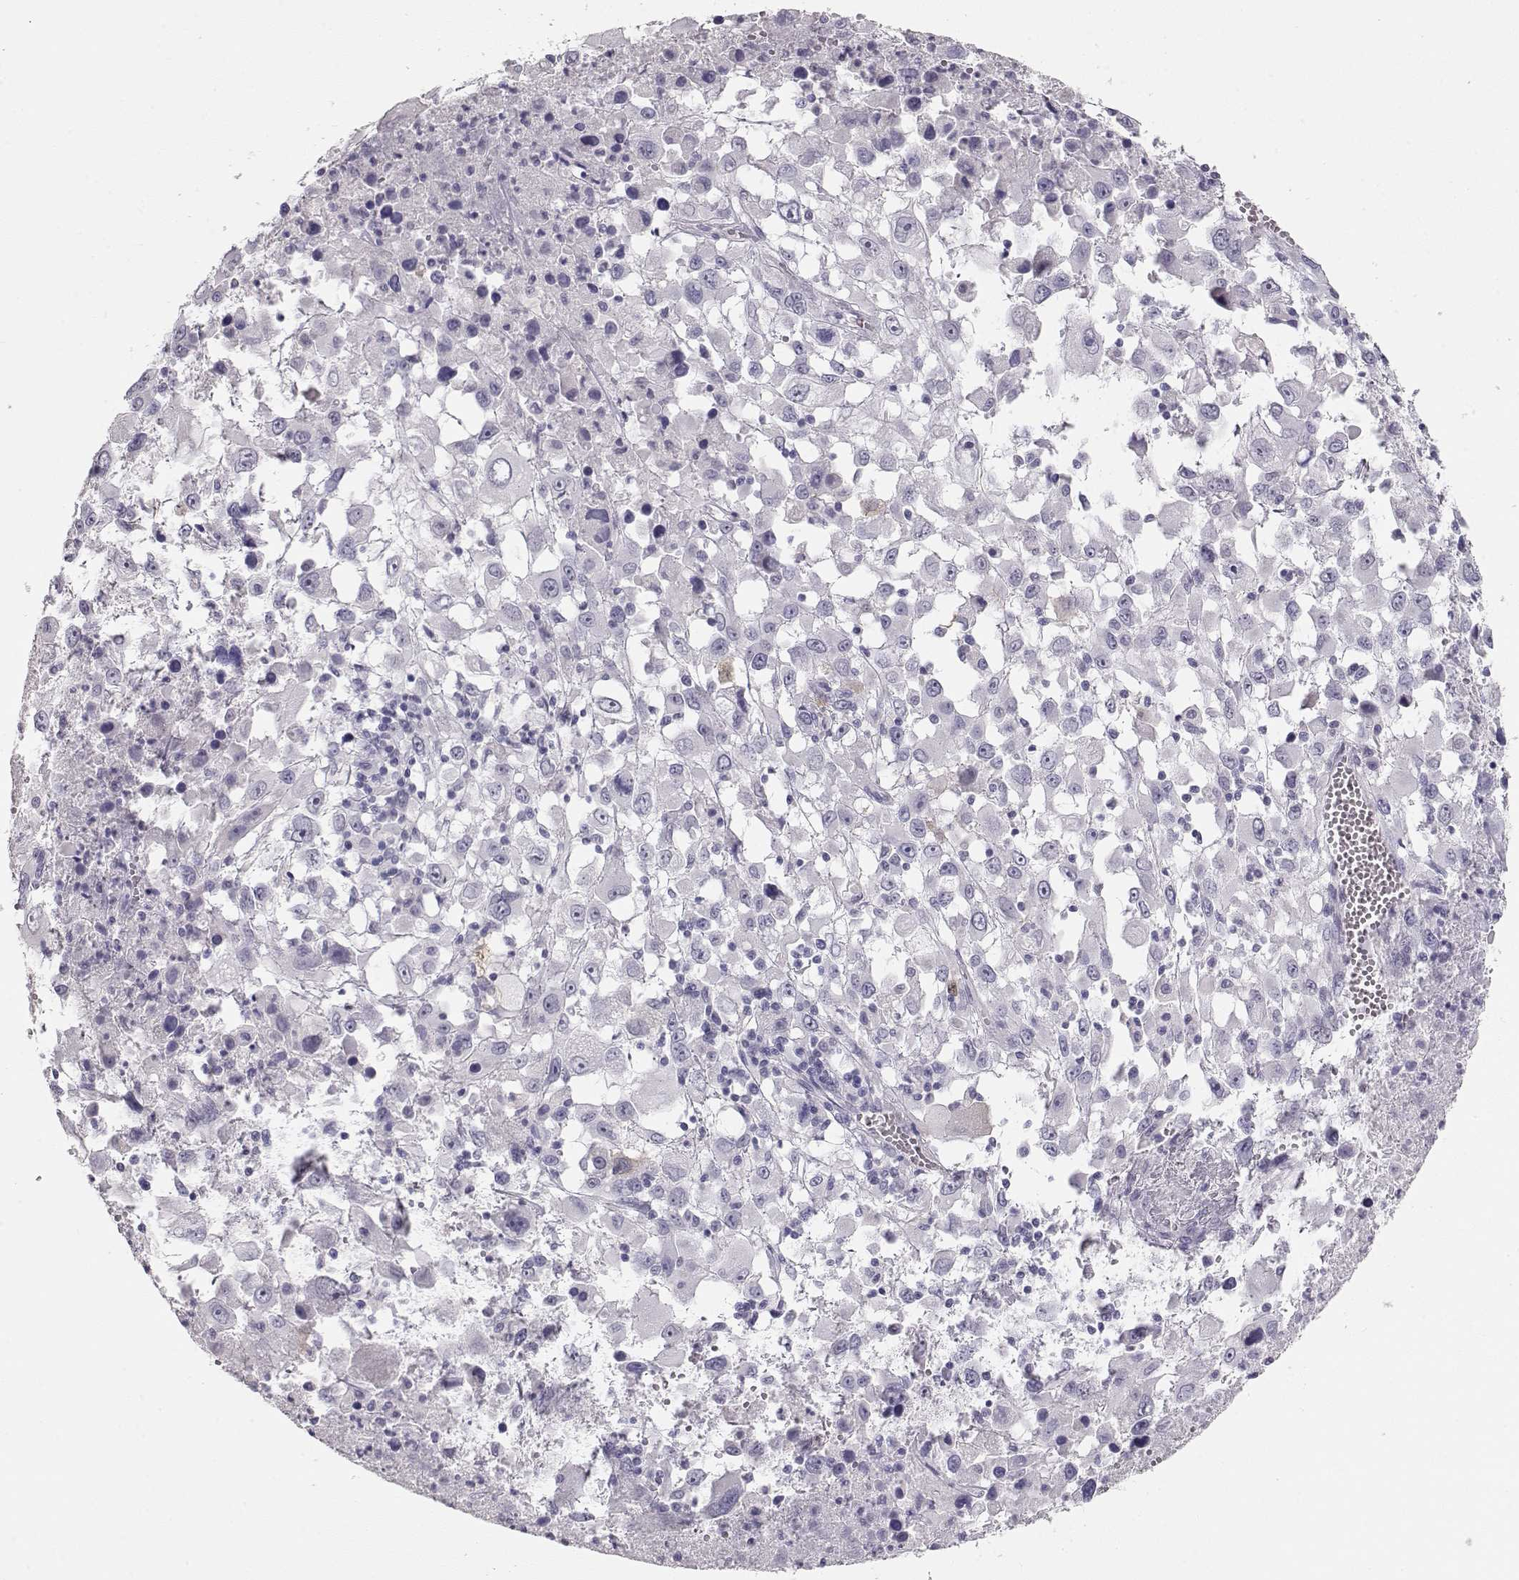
{"staining": {"intensity": "negative", "quantity": "none", "location": "none"}, "tissue": "melanoma", "cell_type": "Tumor cells", "image_type": "cancer", "snomed": [{"axis": "morphology", "description": "Malignant melanoma, Metastatic site"}, {"axis": "topography", "description": "Soft tissue"}], "caption": "This is an immunohistochemistry (IHC) micrograph of human melanoma. There is no staining in tumor cells.", "gene": "MAGEC1", "patient": {"sex": "male", "age": 50}}